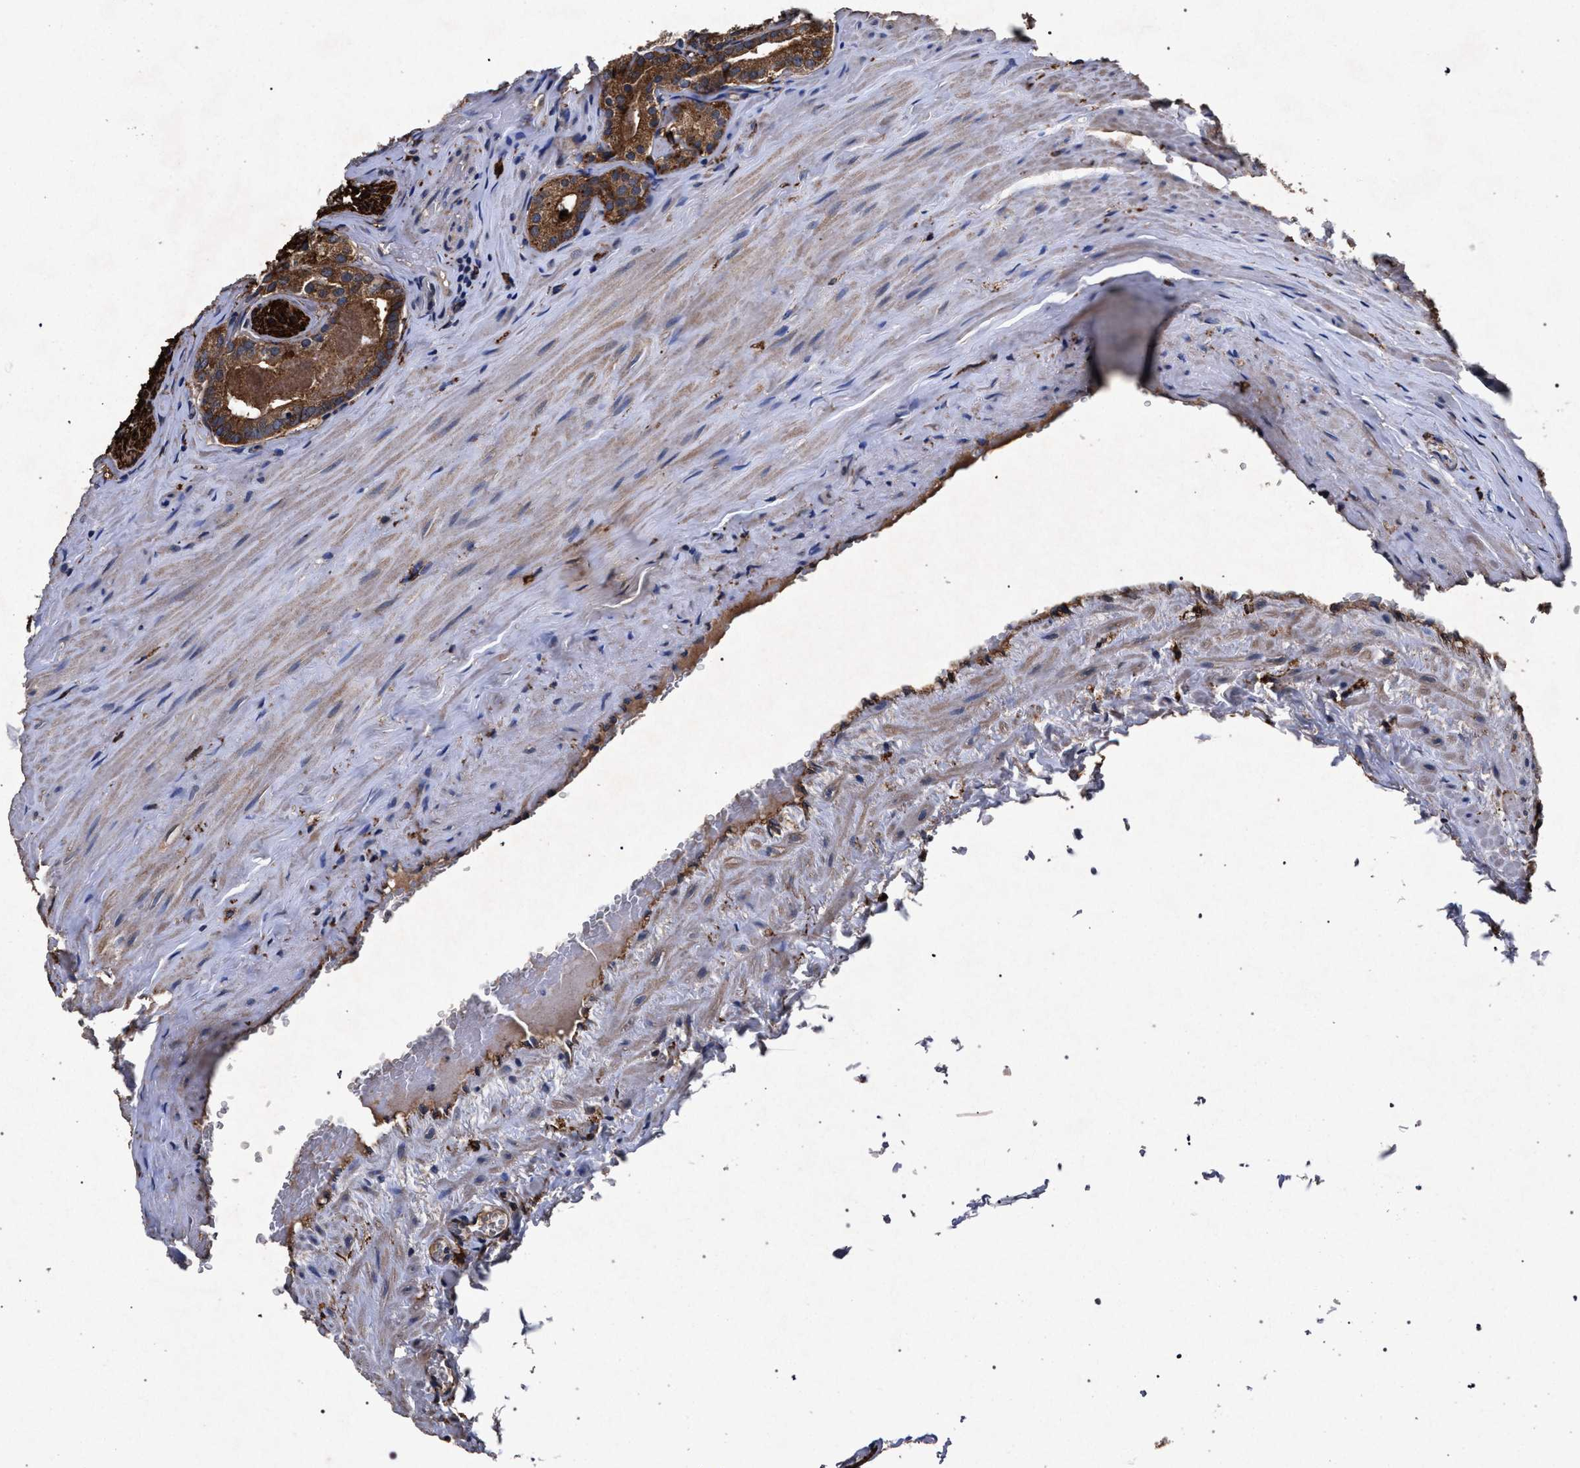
{"staining": {"intensity": "moderate", "quantity": ">75%", "location": "cytoplasmic/membranous"}, "tissue": "prostate cancer", "cell_type": "Tumor cells", "image_type": "cancer", "snomed": [{"axis": "morphology", "description": "Adenocarcinoma, Low grade"}, {"axis": "topography", "description": "Prostate"}], "caption": "Brown immunohistochemical staining in prostate cancer exhibits moderate cytoplasmic/membranous staining in about >75% of tumor cells. (Stains: DAB (3,3'-diaminobenzidine) in brown, nuclei in blue, Microscopy: brightfield microscopy at high magnification).", "gene": "MARCKS", "patient": {"sex": "male", "age": 59}}